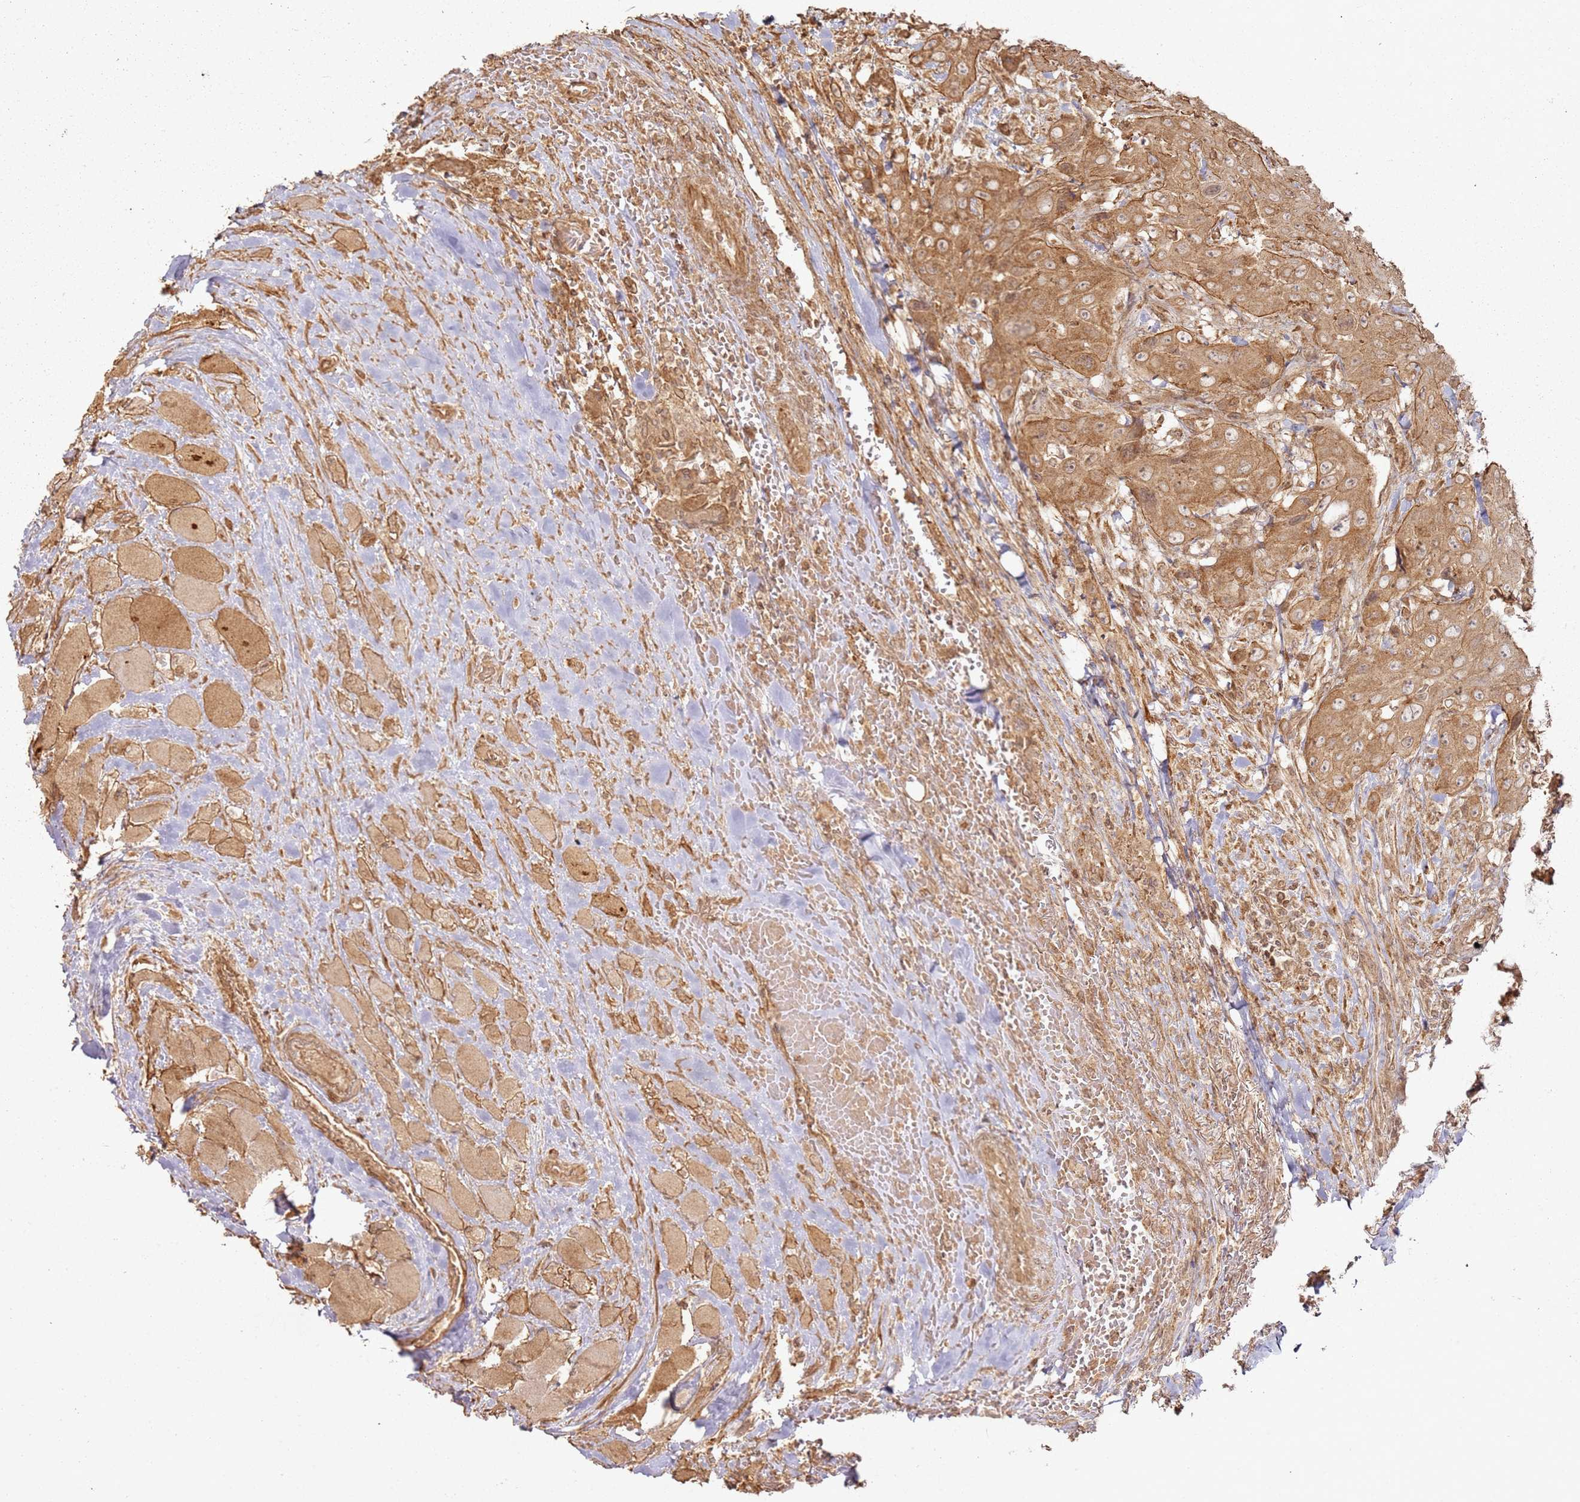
{"staining": {"intensity": "moderate", "quantity": ">75%", "location": "cytoplasmic/membranous"}, "tissue": "head and neck cancer", "cell_type": "Tumor cells", "image_type": "cancer", "snomed": [{"axis": "morphology", "description": "Squamous cell carcinoma, NOS"}, {"axis": "topography", "description": "Head-Neck"}], "caption": "Approximately >75% of tumor cells in human head and neck cancer (squamous cell carcinoma) display moderate cytoplasmic/membranous protein expression as visualized by brown immunohistochemical staining.", "gene": "ZNF776", "patient": {"sex": "male", "age": 81}}